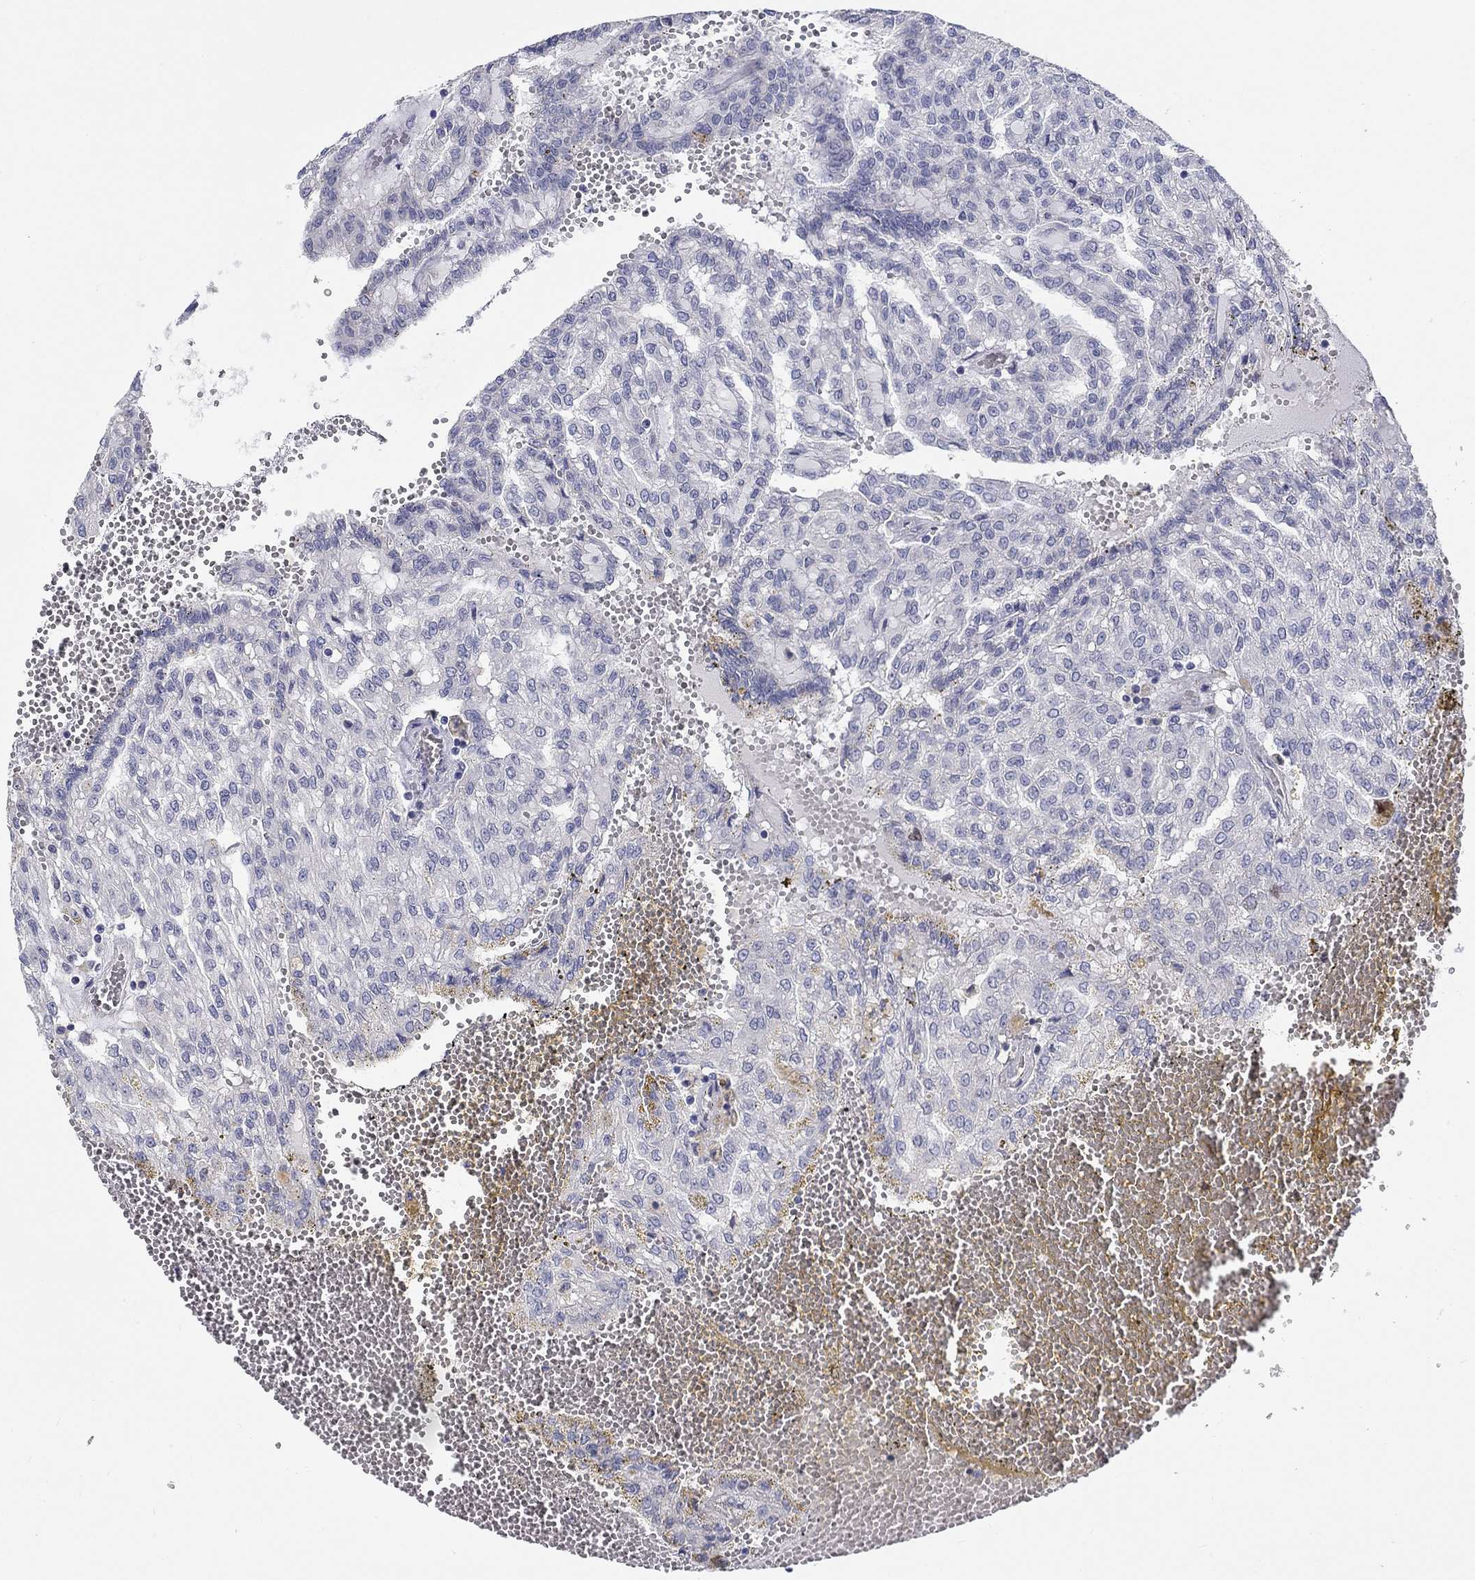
{"staining": {"intensity": "negative", "quantity": "none", "location": "none"}, "tissue": "renal cancer", "cell_type": "Tumor cells", "image_type": "cancer", "snomed": [{"axis": "morphology", "description": "Adenocarcinoma, NOS"}, {"axis": "topography", "description": "Kidney"}], "caption": "Immunohistochemistry of renal adenocarcinoma displays no expression in tumor cells.", "gene": "PRC1", "patient": {"sex": "male", "age": 63}}